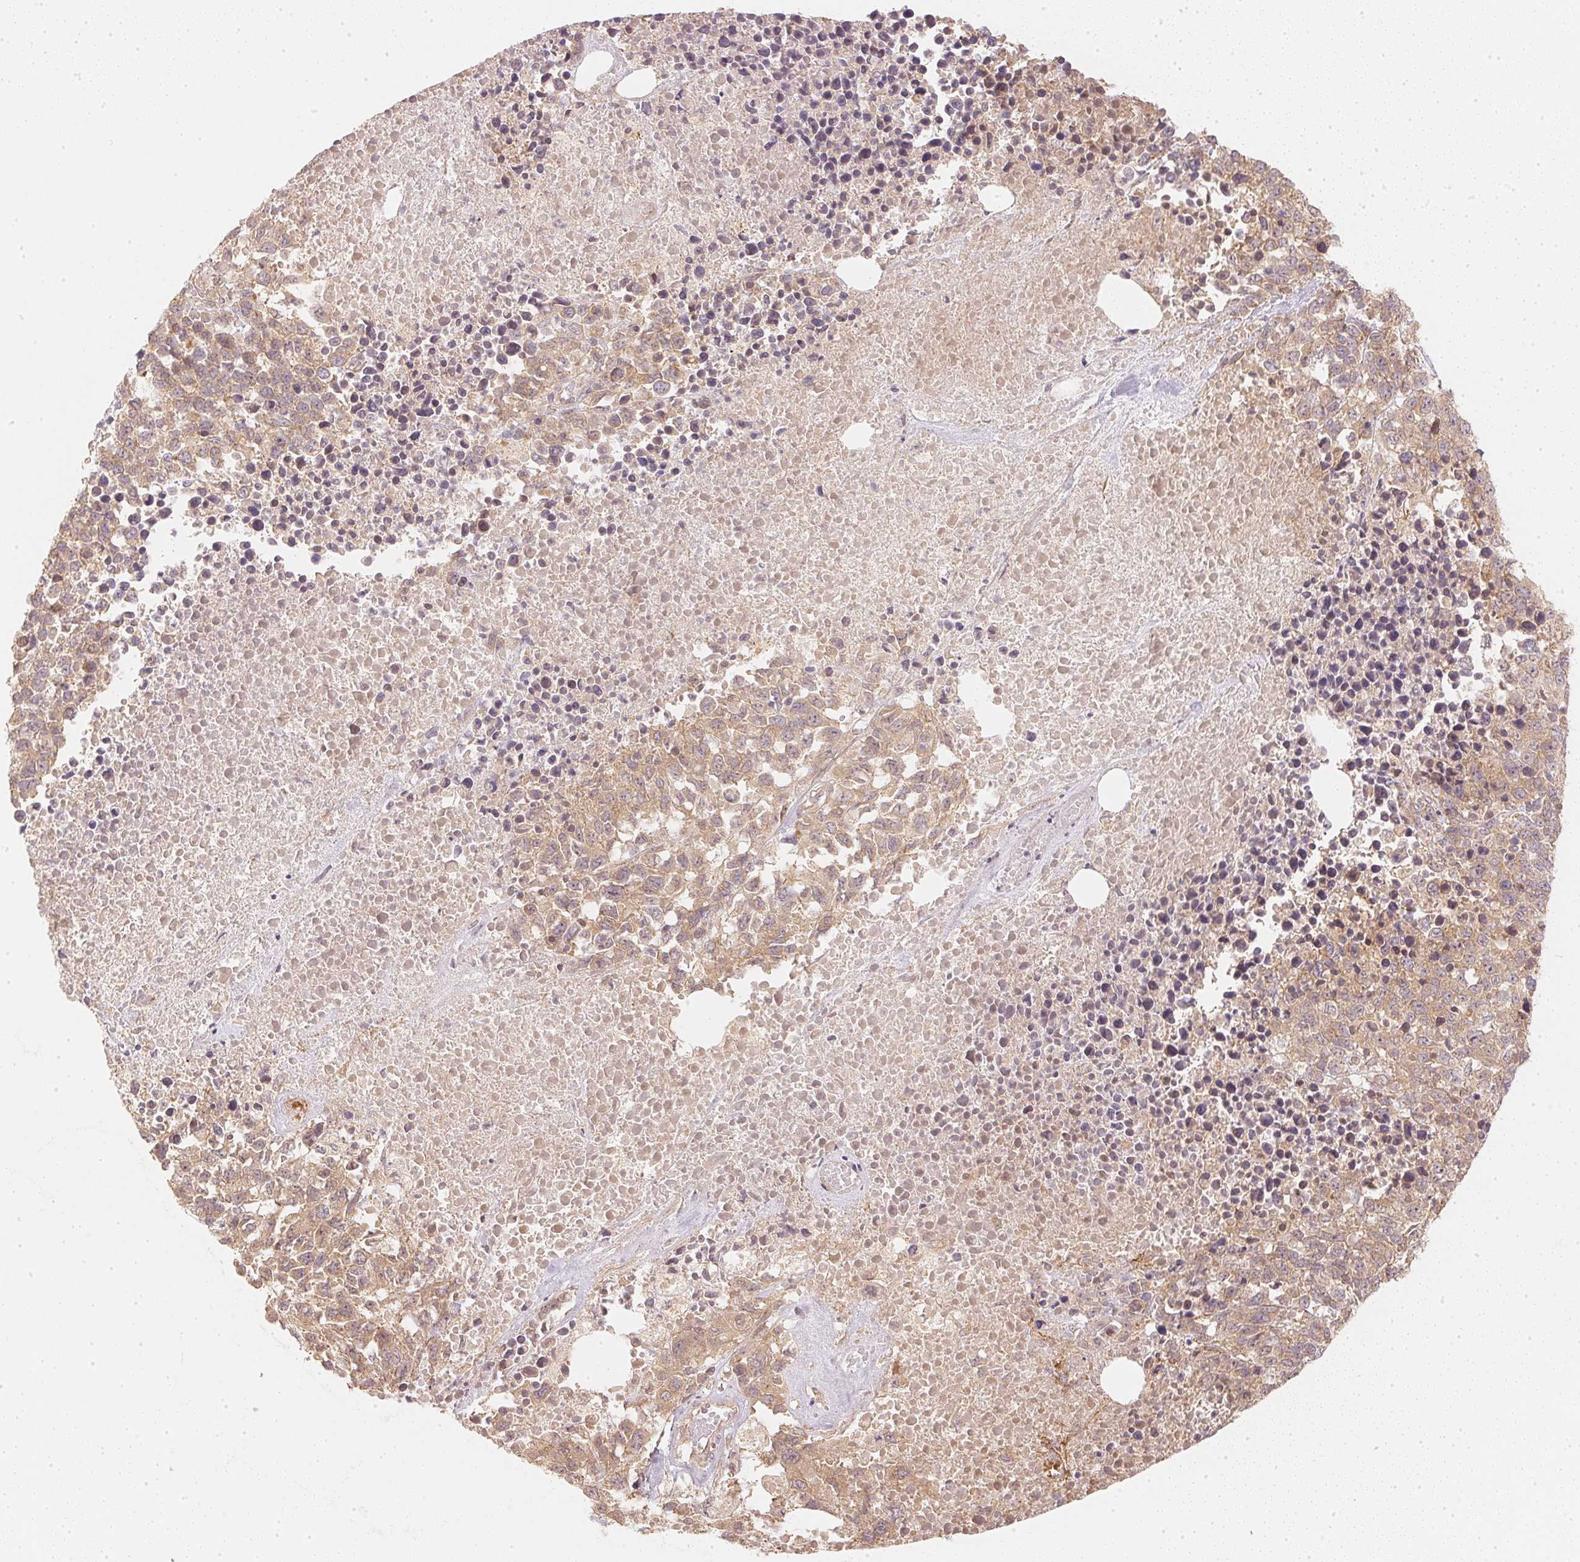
{"staining": {"intensity": "weak", "quantity": ">75%", "location": "cytoplasmic/membranous"}, "tissue": "melanoma", "cell_type": "Tumor cells", "image_type": "cancer", "snomed": [{"axis": "morphology", "description": "Malignant melanoma, Metastatic site"}, {"axis": "topography", "description": "Skin"}], "caption": "Human melanoma stained for a protein (brown) shows weak cytoplasmic/membranous positive staining in approximately >75% of tumor cells.", "gene": "WDR54", "patient": {"sex": "male", "age": 84}}